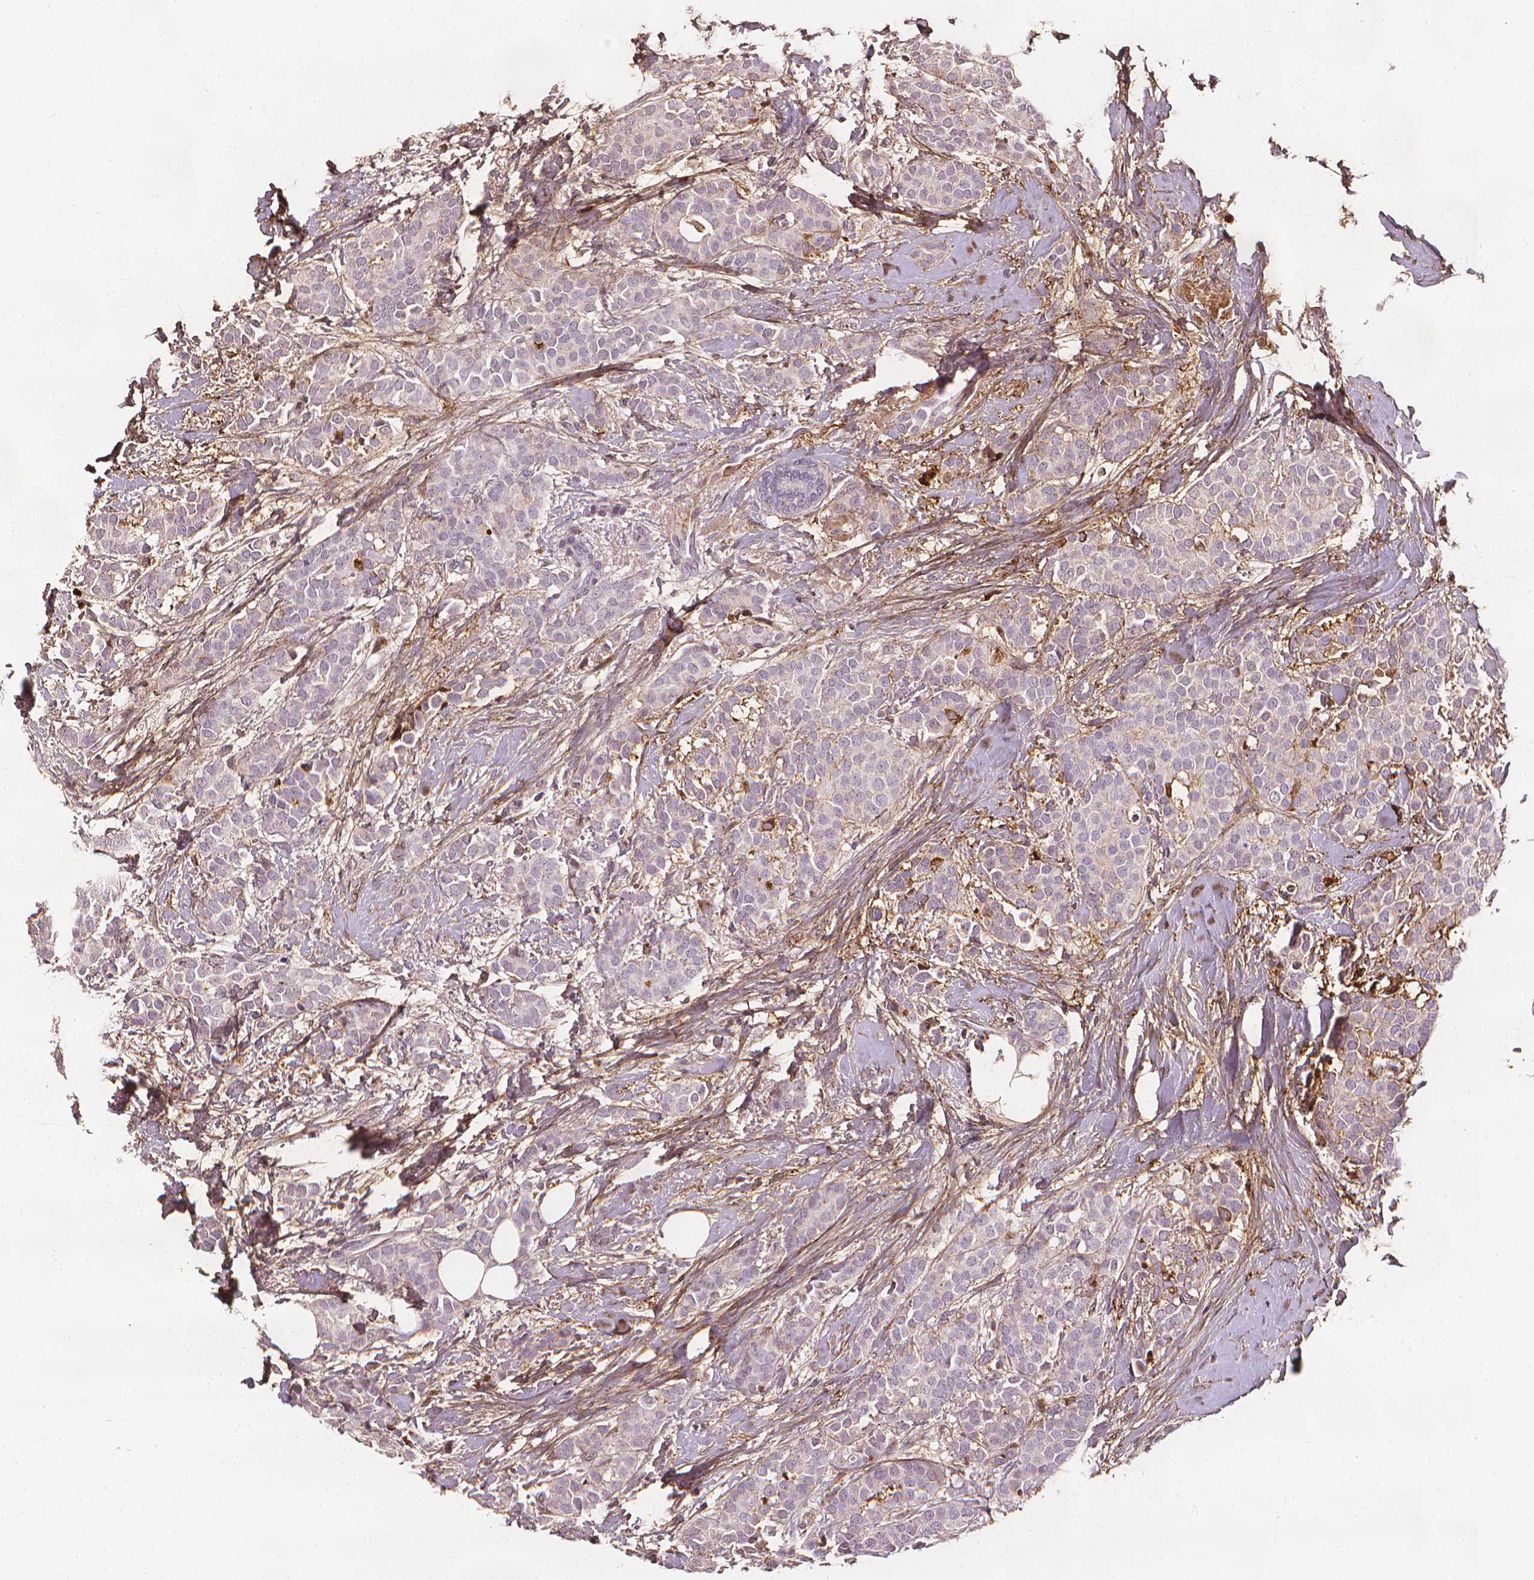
{"staining": {"intensity": "negative", "quantity": "none", "location": "none"}, "tissue": "breast cancer", "cell_type": "Tumor cells", "image_type": "cancer", "snomed": [{"axis": "morphology", "description": "Duct carcinoma"}, {"axis": "topography", "description": "Breast"}], "caption": "DAB (3,3'-diaminobenzidine) immunohistochemical staining of breast invasive ductal carcinoma reveals no significant staining in tumor cells.", "gene": "DCN", "patient": {"sex": "female", "age": 79}}